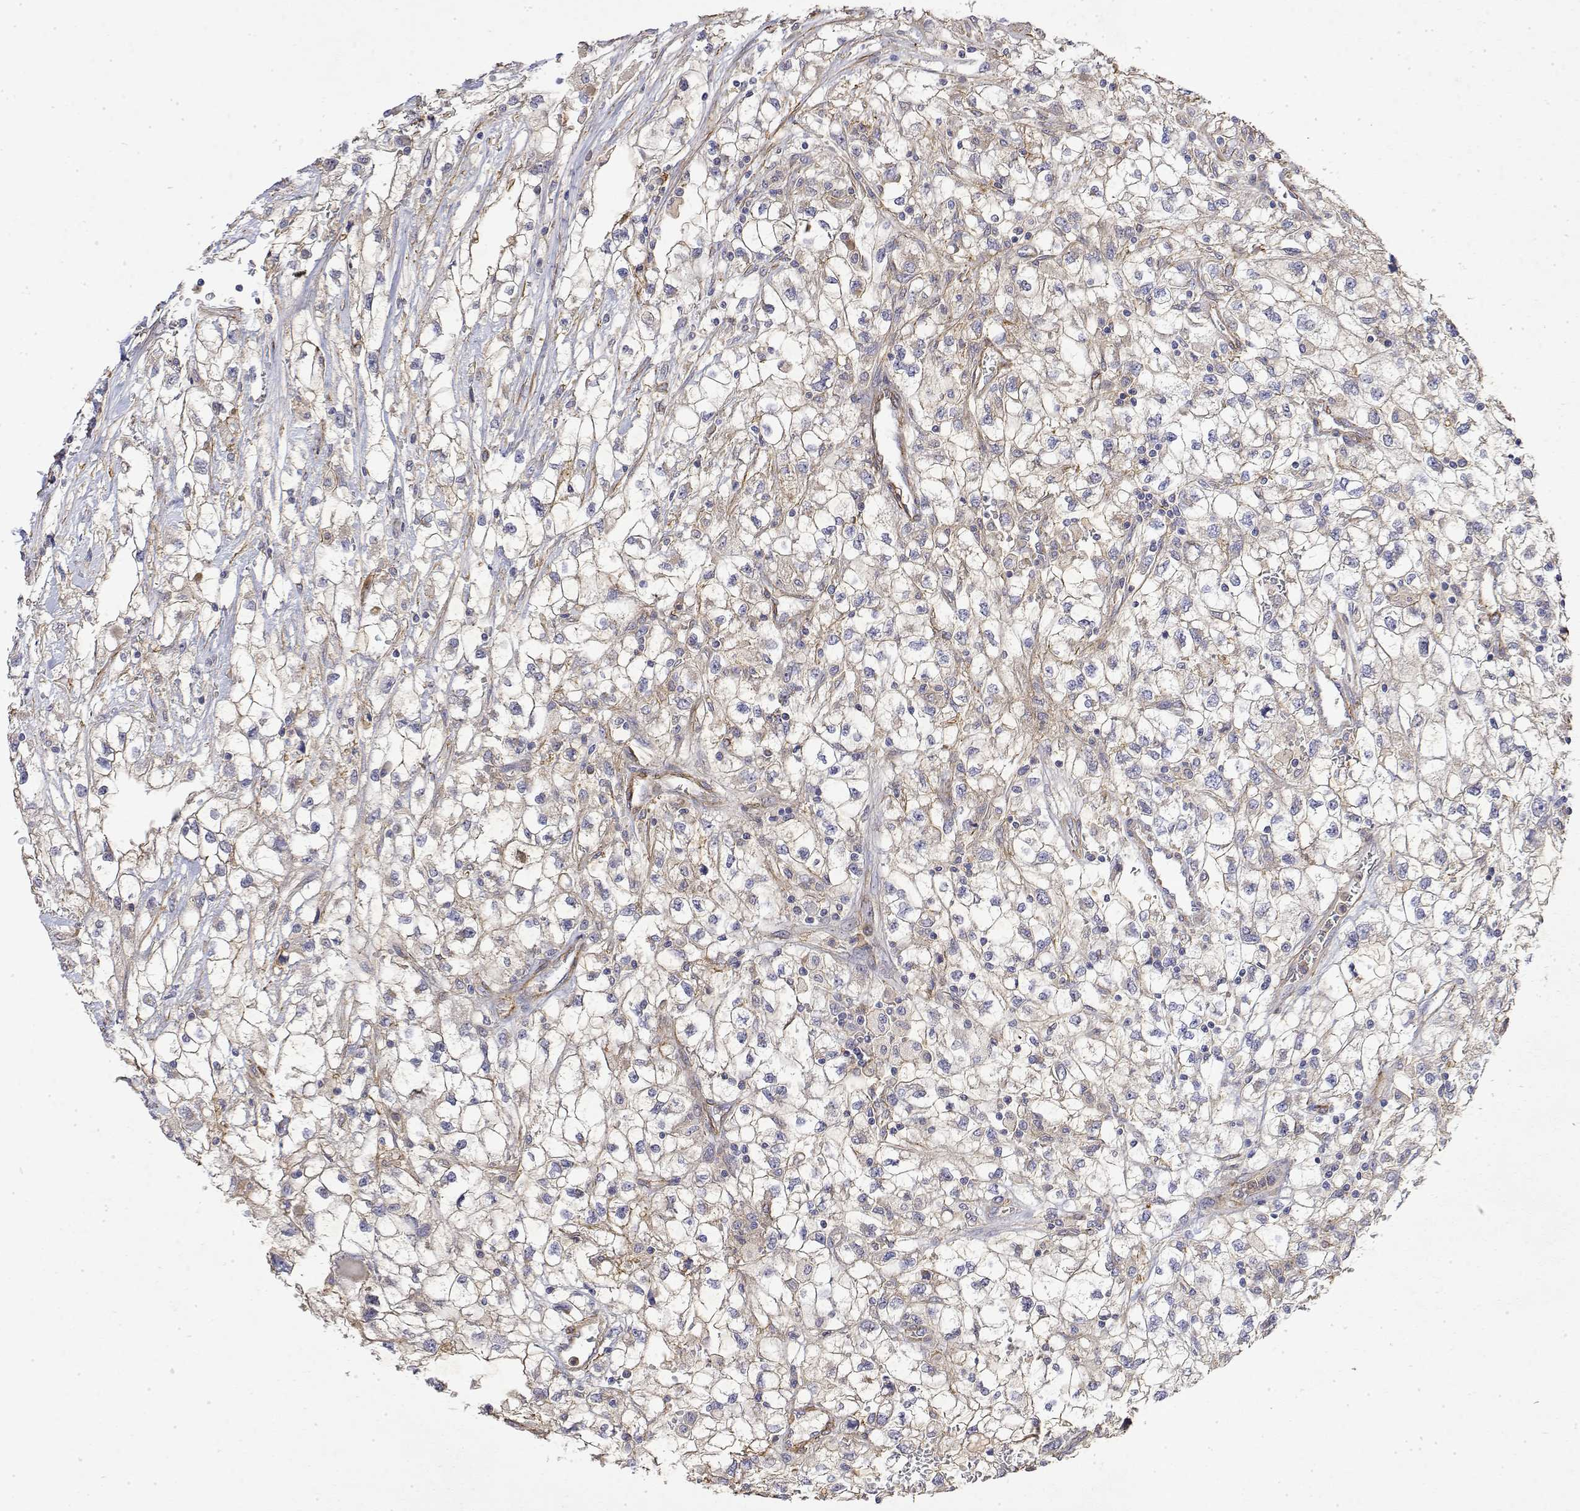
{"staining": {"intensity": "negative", "quantity": "none", "location": "none"}, "tissue": "renal cancer", "cell_type": "Tumor cells", "image_type": "cancer", "snomed": [{"axis": "morphology", "description": "Adenocarcinoma, NOS"}, {"axis": "topography", "description": "Kidney"}], "caption": "Immunohistochemistry (IHC) of human renal cancer exhibits no expression in tumor cells.", "gene": "SOWAHD", "patient": {"sex": "male", "age": 59}}